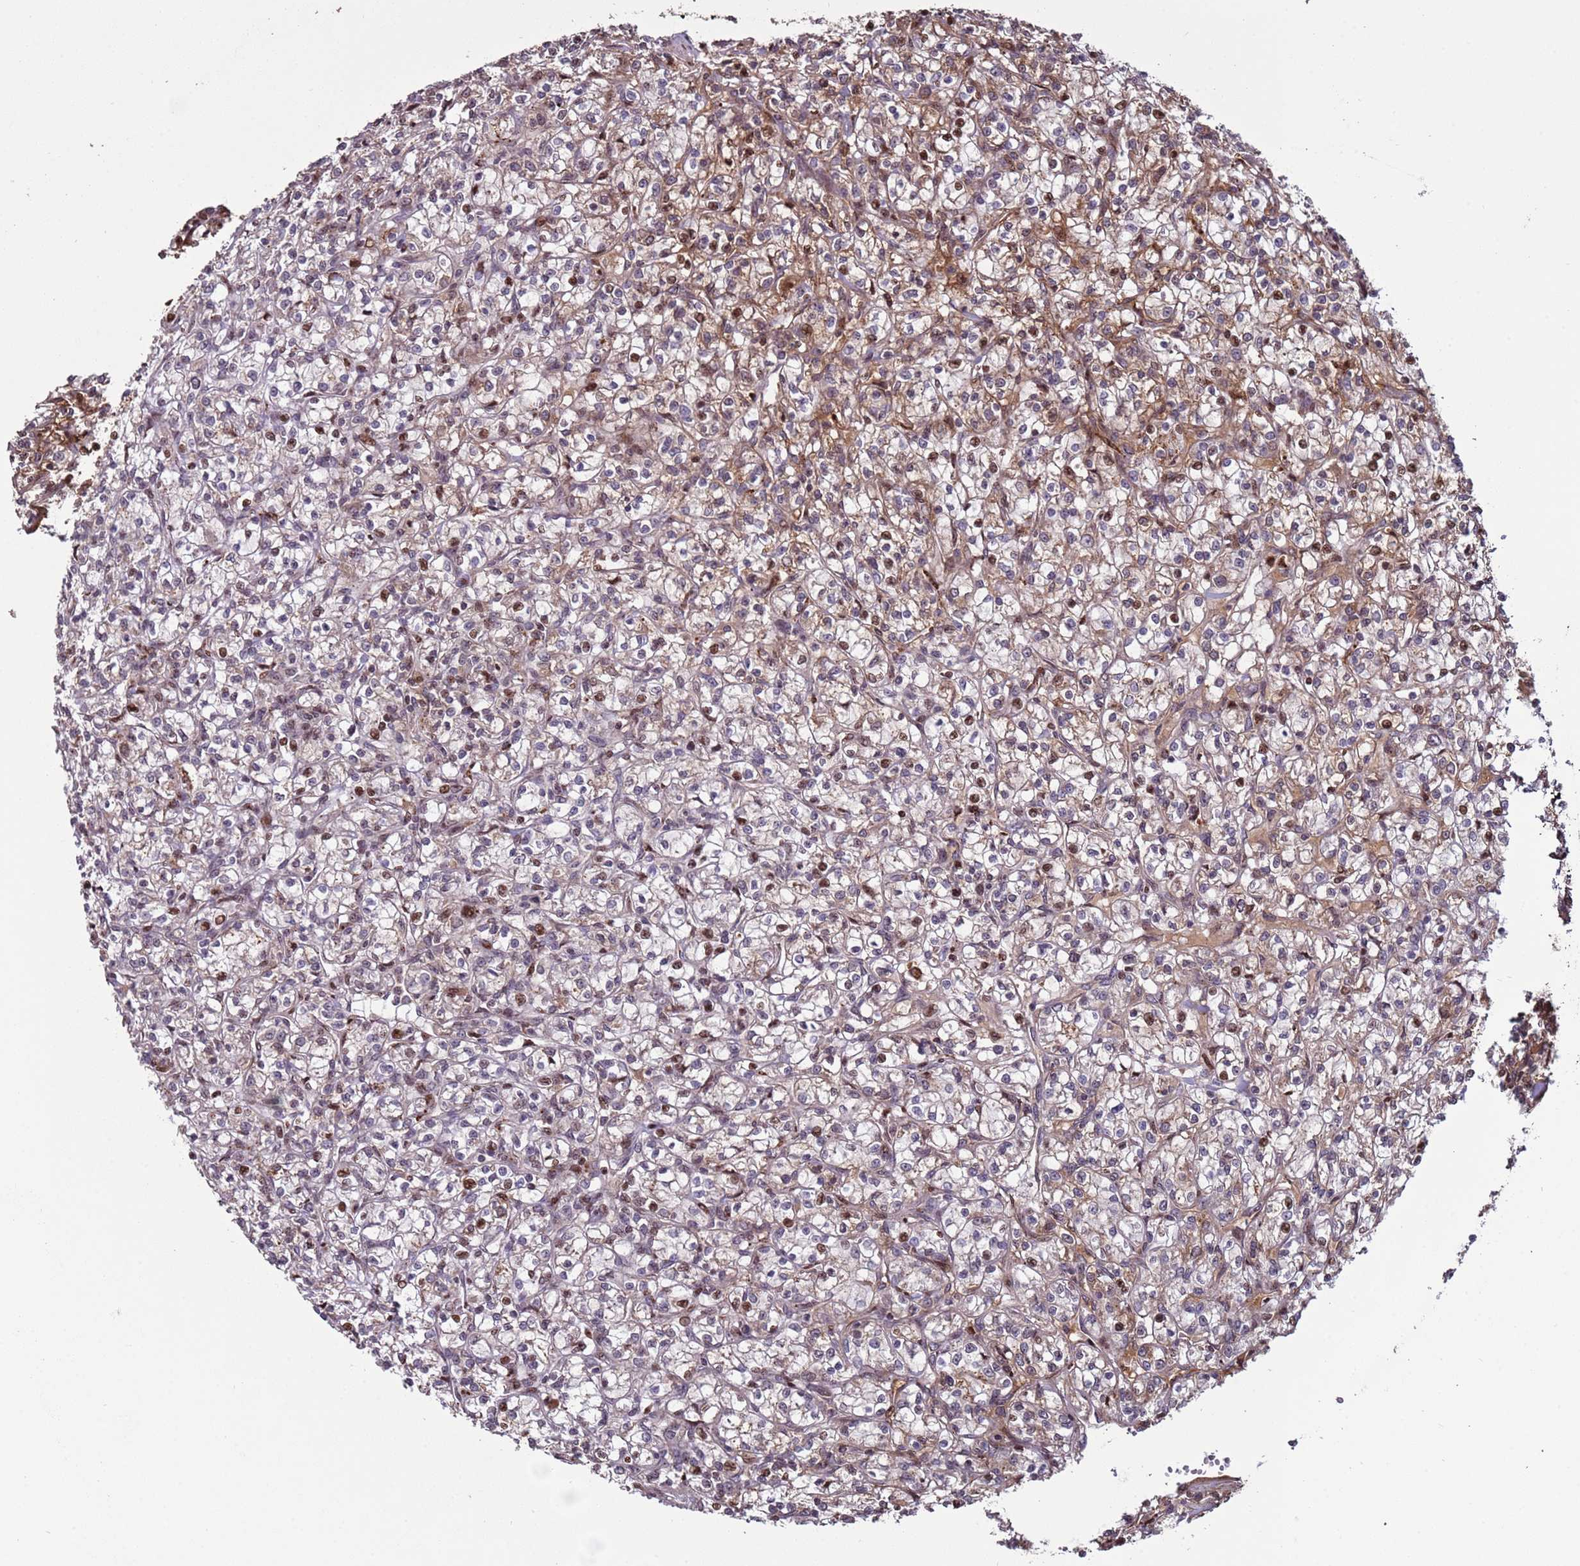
{"staining": {"intensity": "moderate", "quantity": "25%-75%", "location": "nuclear"}, "tissue": "renal cancer", "cell_type": "Tumor cells", "image_type": "cancer", "snomed": [{"axis": "morphology", "description": "Adenocarcinoma, NOS"}, {"axis": "topography", "description": "Kidney"}], "caption": "Immunohistochemistry (IHC) micrograph of neoplastic tissue: renal cancer stained using IHC displays medium levels of moderate protein expression localized specifically in the nuclear of tumor cells, appearing as a nuclear brown color.", "gene": "HGH1", "patient": {"sex": "female", "age": 59}}